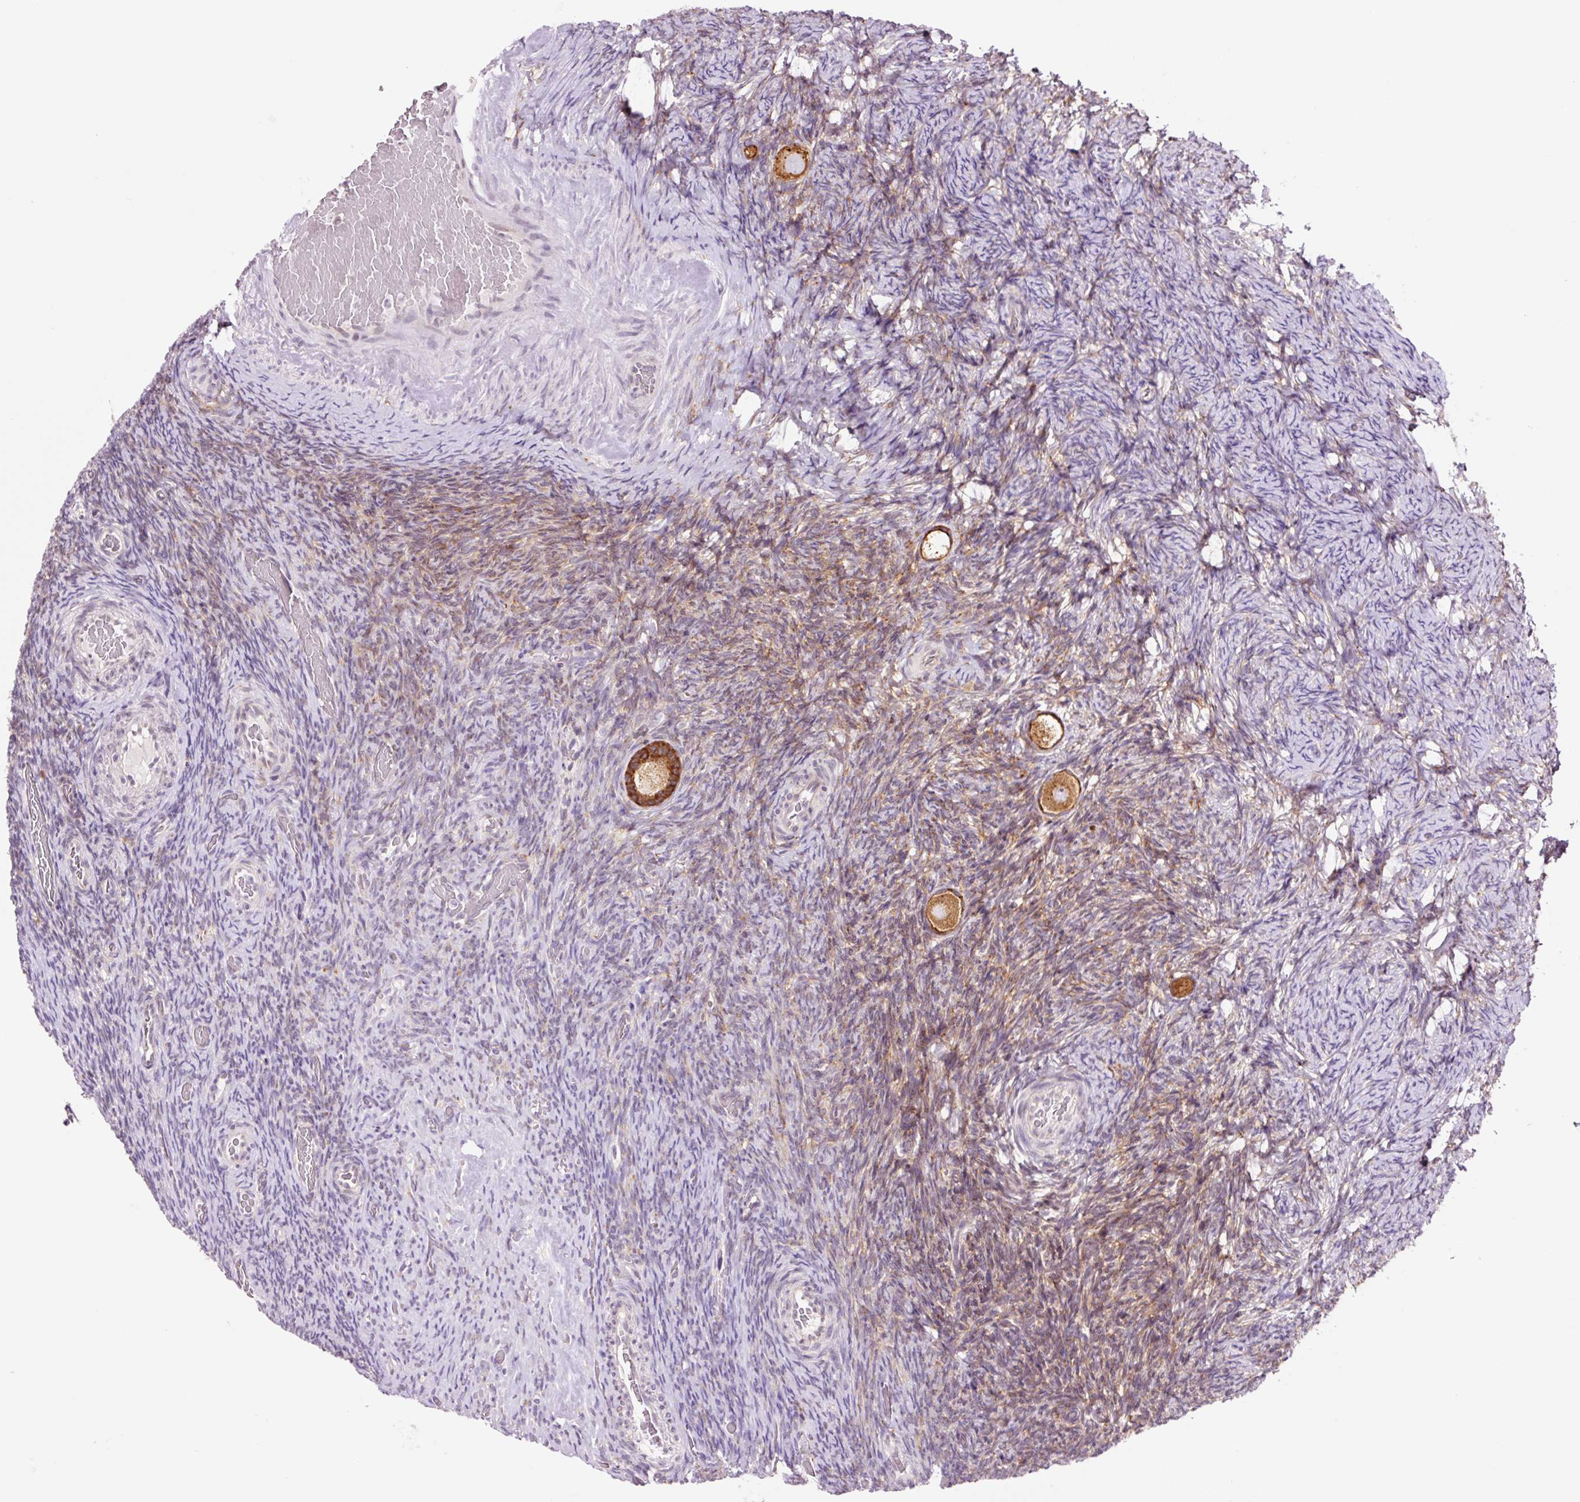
{"staining": {"intensity": "strong", "quantity": ">75%", "location": "cytoplasmic/membranous"}, "tissue": "ovary", "cell_type": "Follicle cells", "image_type": "normal", "snomed": [{"axis": "morphology", "description": "Normal tissue, NOS"}, {"axis": "topography", "description": "Ovary"}], "caption": "Strong cytoplasmic/membranous staining is present in approximately >75% of follicle cells in benign ovary. (DAB IHC with brightfield microscopy, high magnification).", "gene": "RPL41", "patient": {"sex": "female", "age": 34}}